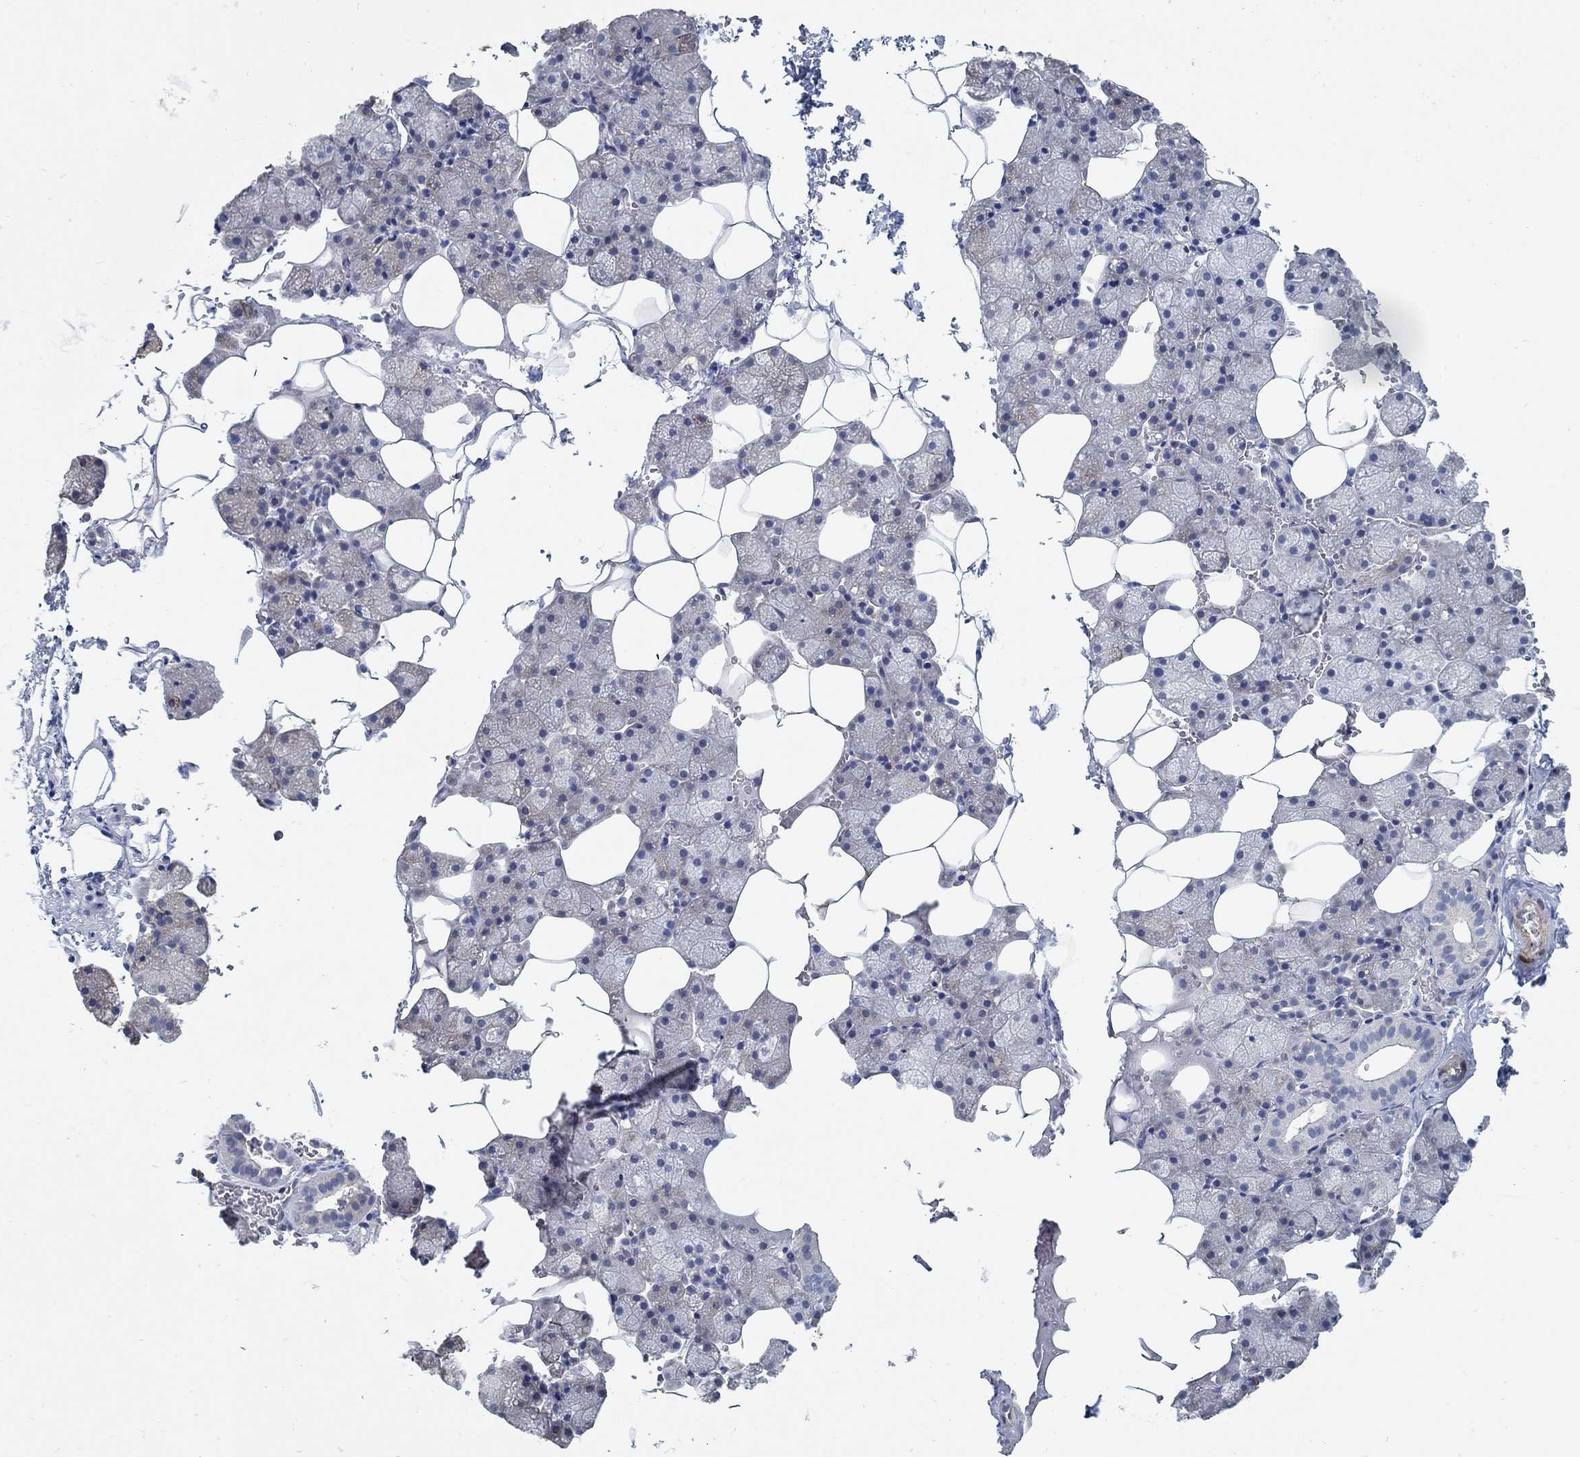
{"staining": {"intensity": "negative", "quantity": "none", "location": "none"}, "tissue": "salivary gland", "cell_type": "Glandular cells", "image_type": "normal", "snomed": [{"axis": "morphology", "description": "Normal tissue, NOS"}, {"axis": "topography", "description": "Salivary gland"}], "caption": "Immunohistochemistry image of normal human salivary gland stained for a protein (brown), which exhibits no staining in glandular cells.", "gene": "C15orf39", "patient": {"sex": "male", "age": 38}}